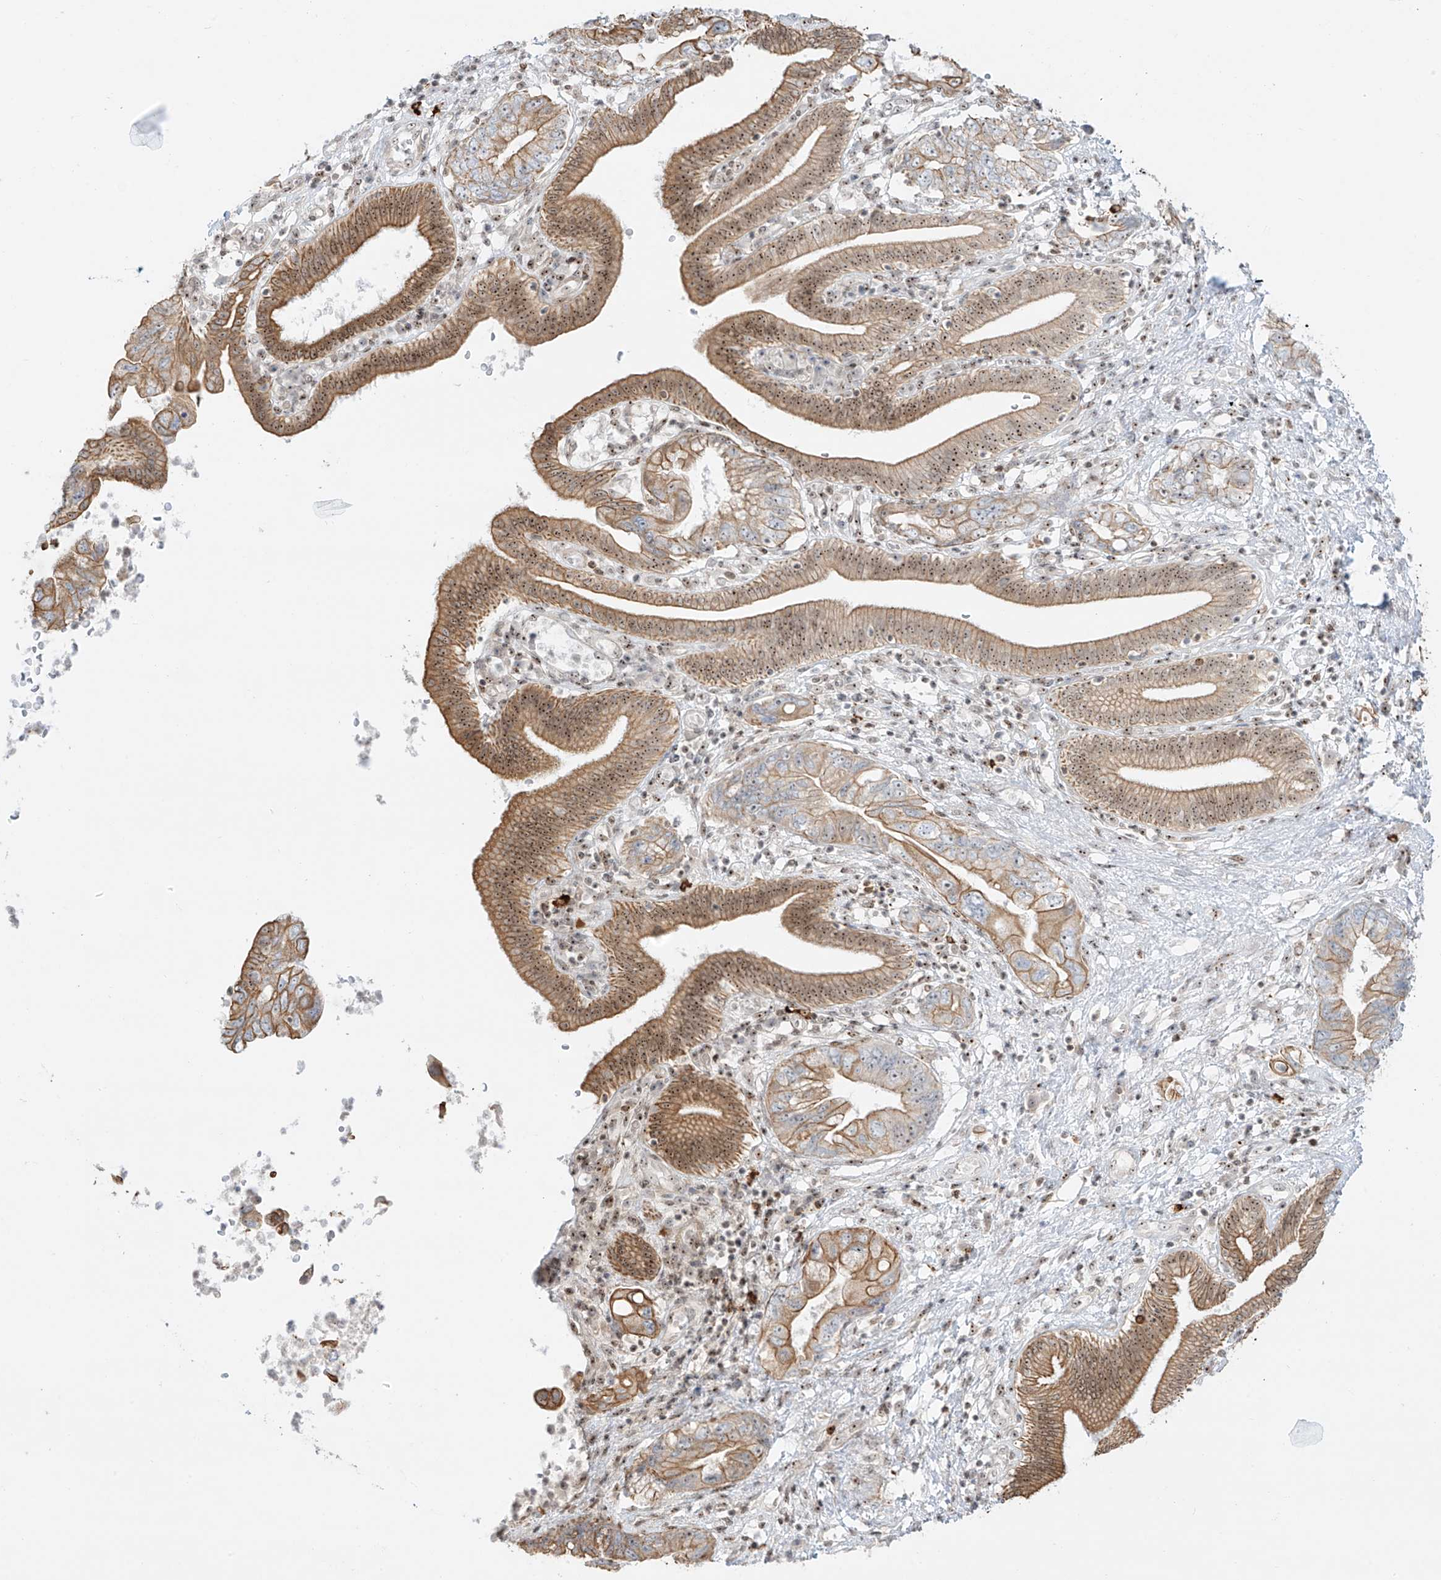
{"staining": {"intensity": "moderate", "quantity": ">75%", "location": "cytoplasmic/membranous,nuclear"}, "tissue": "pancreatic cancer", "cell_type": "Tumor cells", "image_type": "cancer", "snomed": [{"axis": "morphology", "description": "Adenocarcinoma, NOS"}, {"axis": "topography", "description": "Pancreas"}], "caption": "There is medium levels of moderate cytoplasmic/membranous and nuclear positivity in tumor cells of pancreatic cancer (adenocarcinoma), as demonstrated by immunohistochemical staining (brown color).", "gene": "ZNF512", "patient": {"sex": "female", "age": 73}}